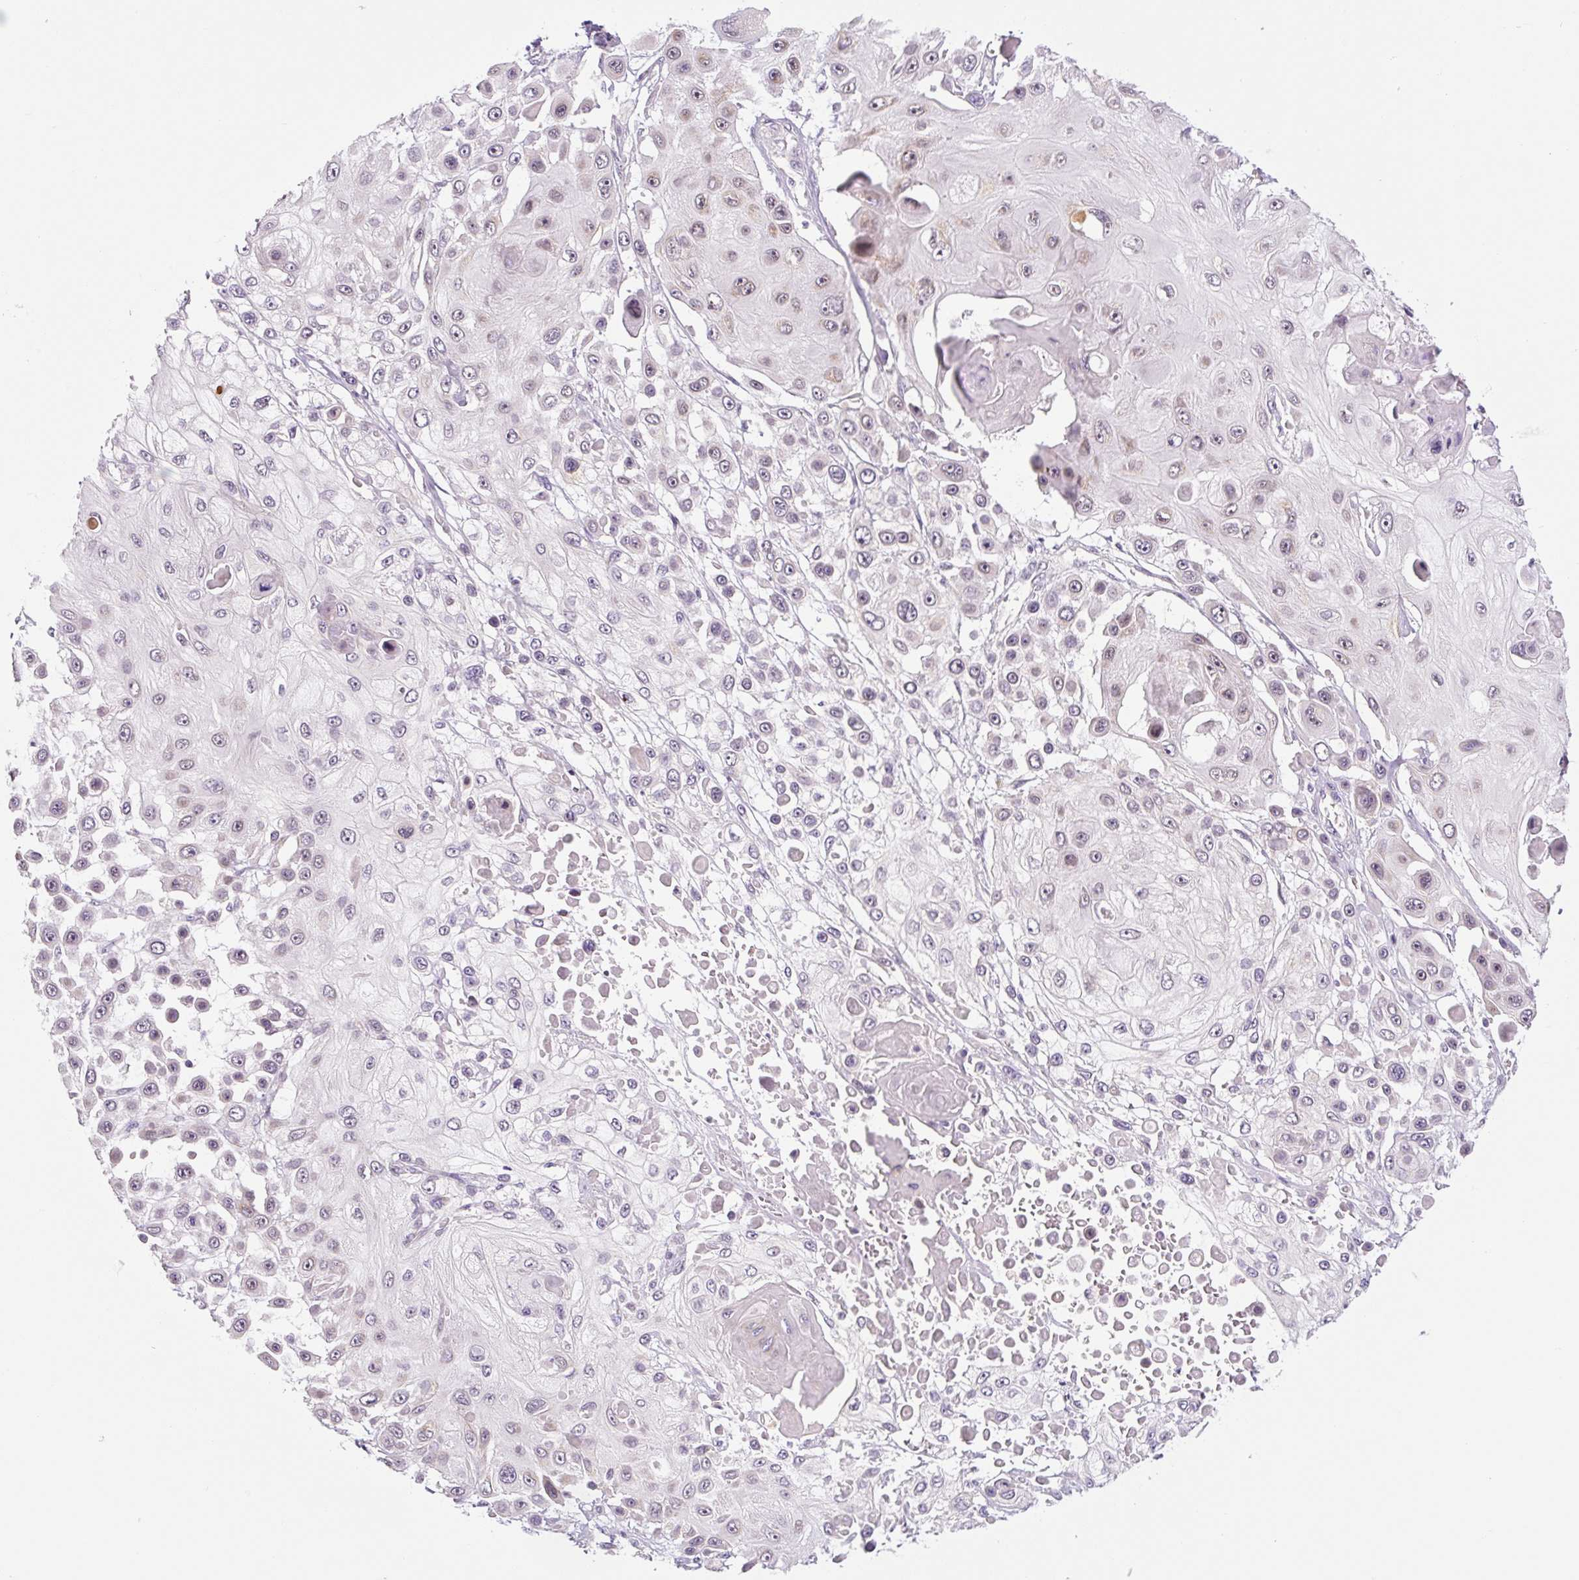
{"staining": {"intensity": "negative", "quantity": "none", "location": "none"}, "tissue": "skin cancer", "cell_type": "Tumor cells", "image_type": "cancer", "snomed": [{"axis": "morphology", "description": "Squamous cell carcinoma, NOS"}, {"axis": "topography", "description": "Skin"}], "caption": "Squamous cell carcinoma (skin) stained for a protein using IHC displays no expression tumor cells.", "gene": "PRKAA2", "patient": {"sex": "male", "age": 67}}